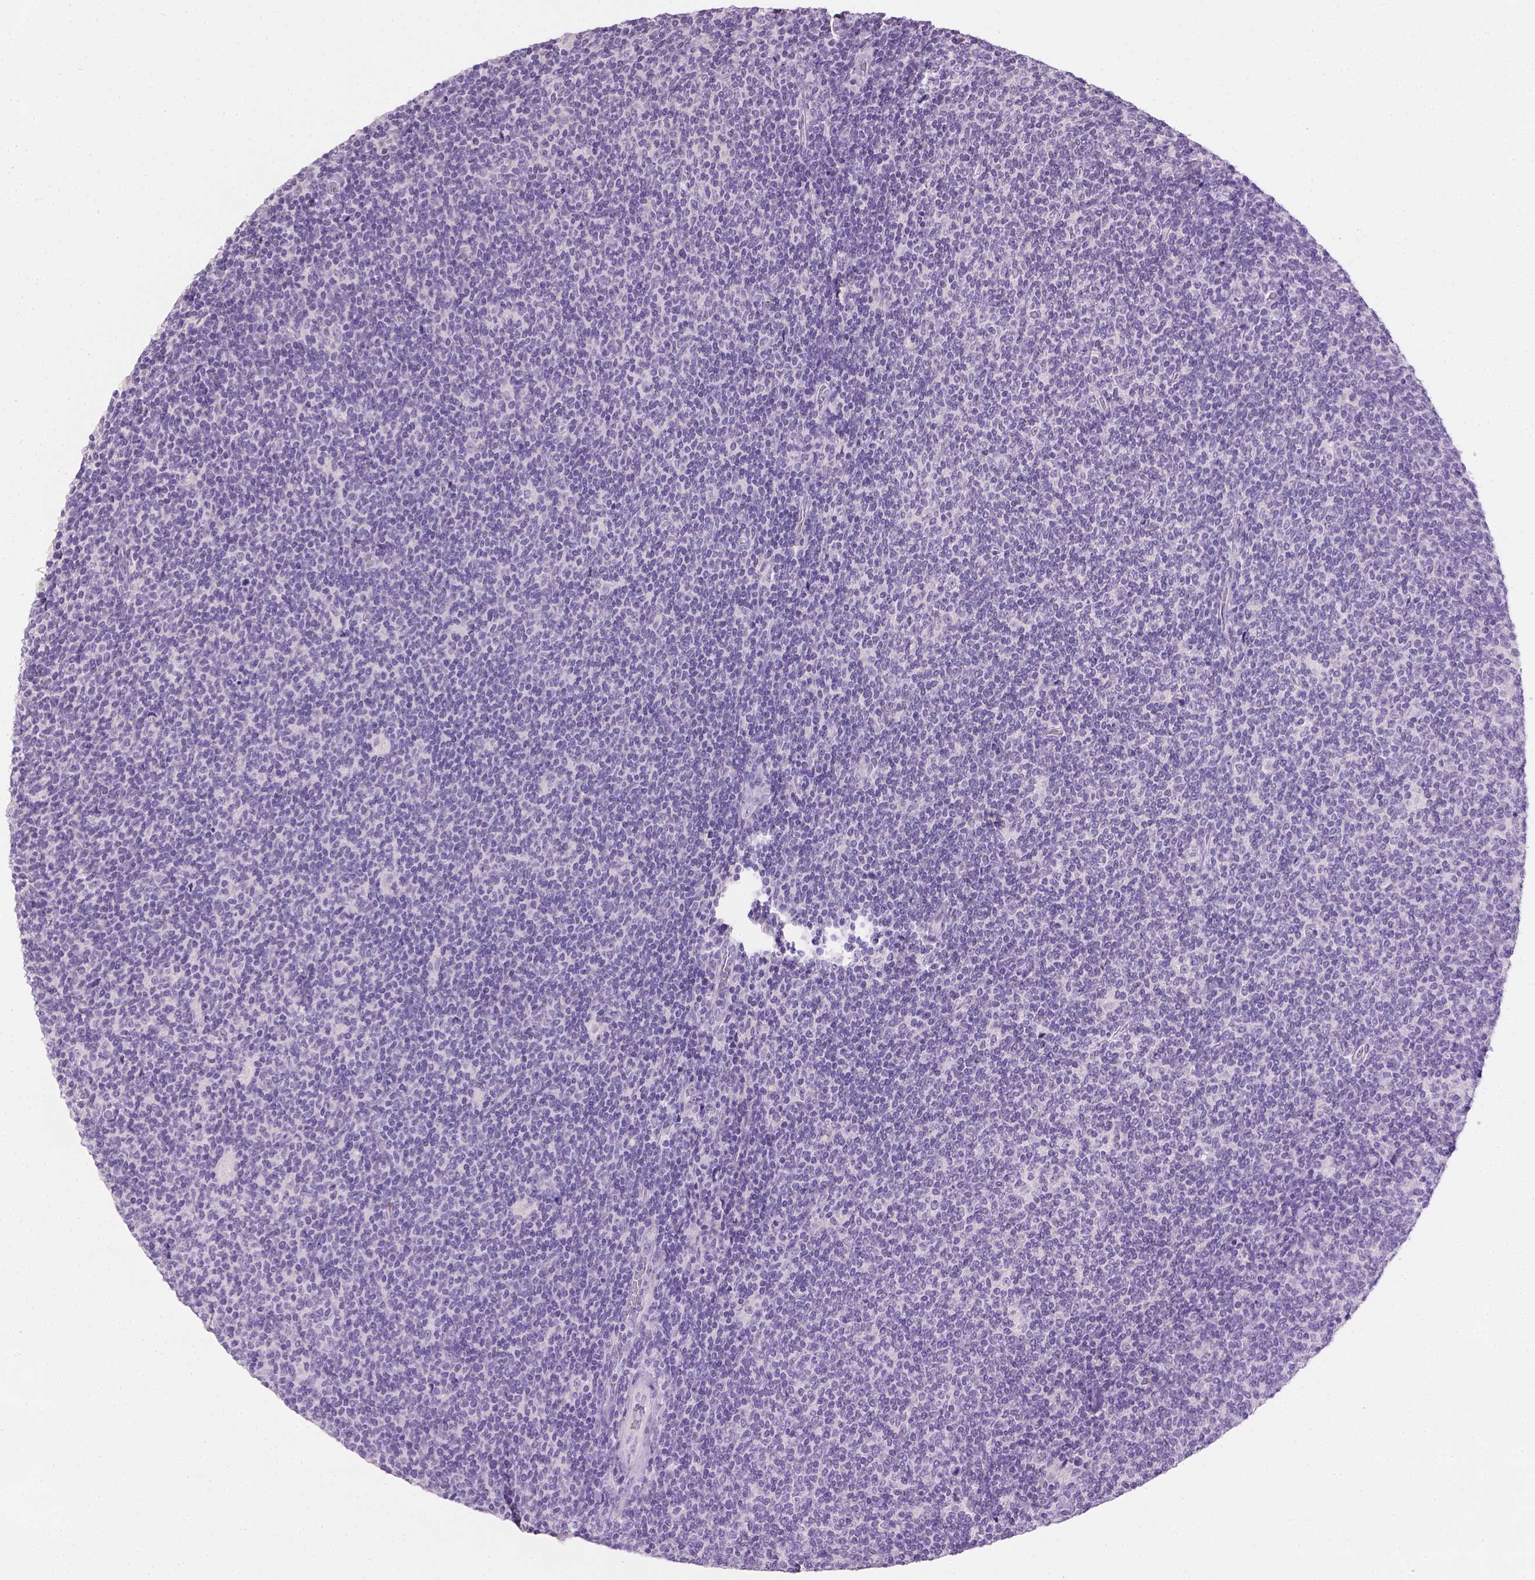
{"staining": {"intensity": "negative", "quantity": "none", "location": "none"}, "tissue": "lymphoma", "cell_type": "Tumor cells", "image_type": "cancer", "snomed": [{"axis": "morphology", "description": "Malignant lymphoma, non-Hodgkin's type, Low grade"}, {"axis": "topography", "description": "Lymph node"}], "caption": "This is an immunohistochemistry image of human lymphoma. There is no staining in tumor cells.", "gene": "CYP24A1", "patient": {"sex": "male", "age": 52}}